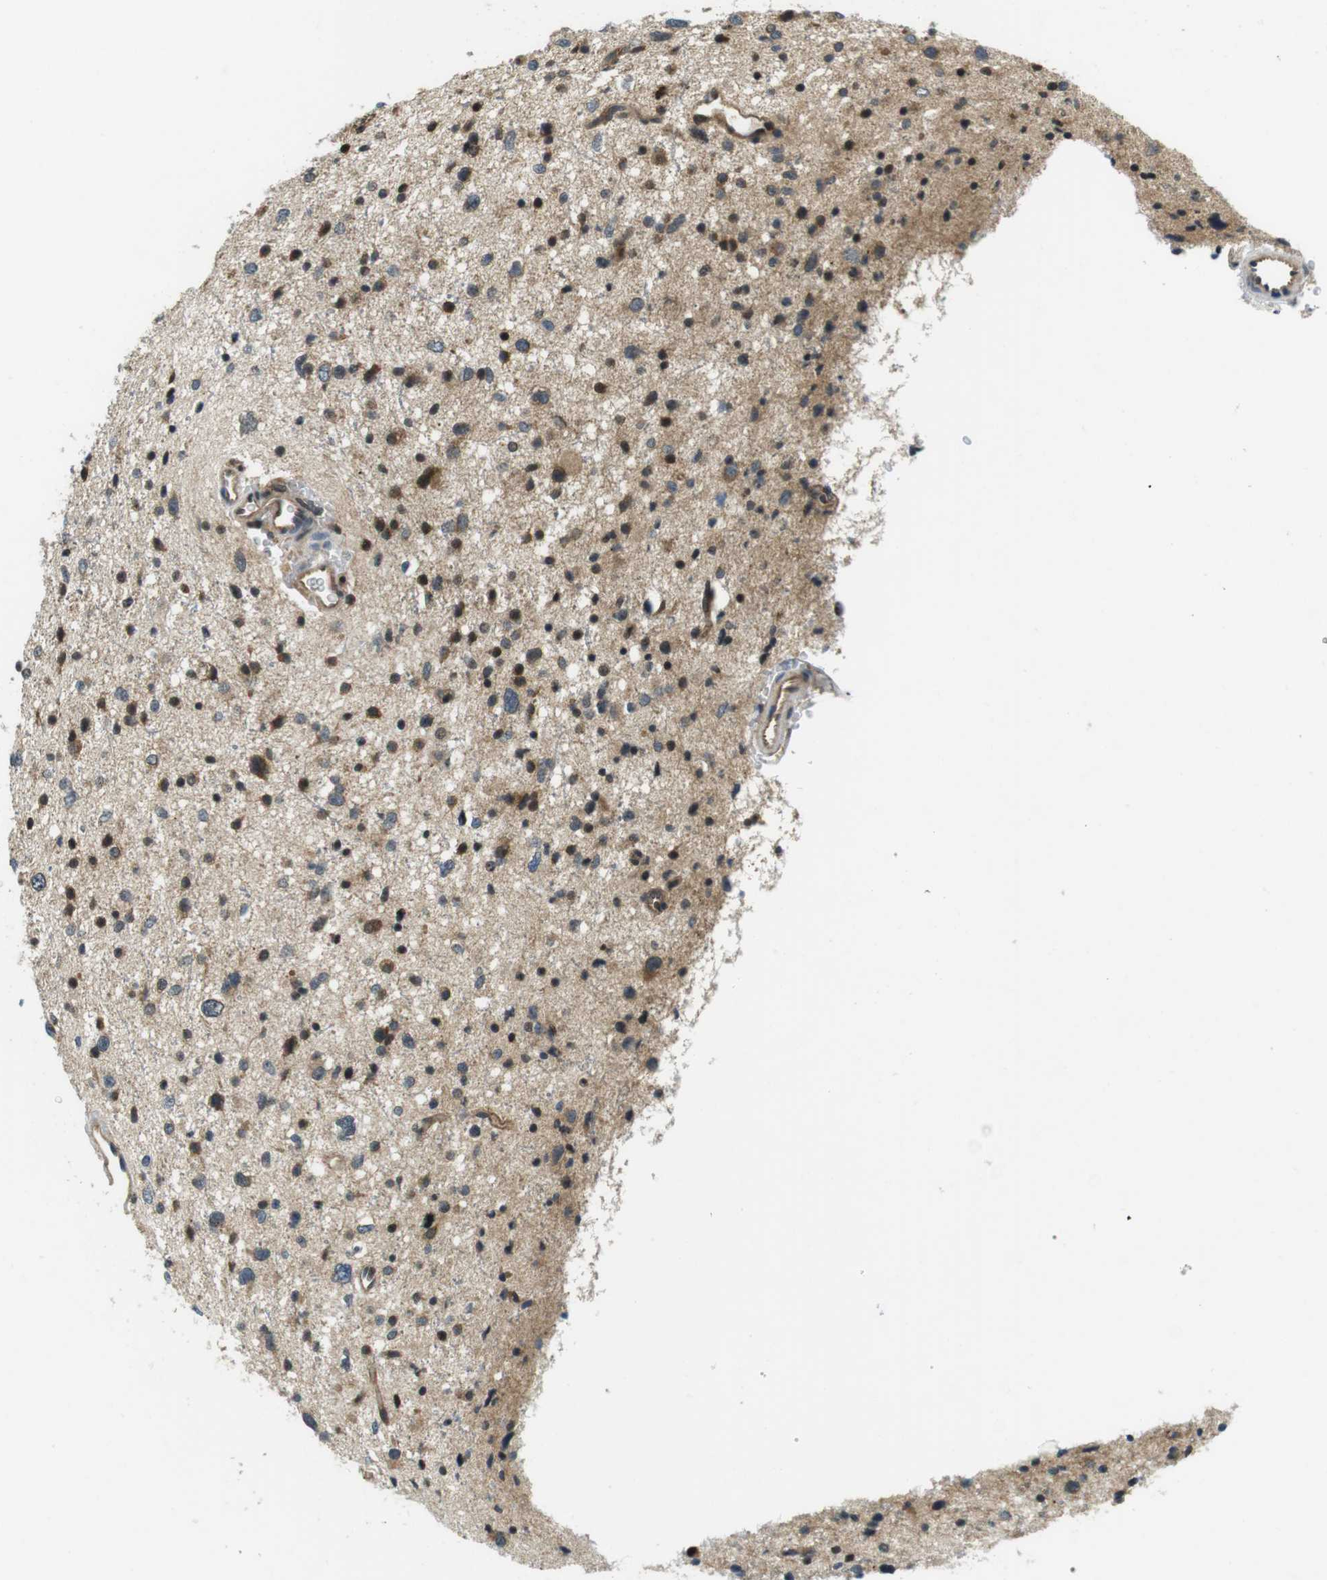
{"staining": {"intensity": "moderate", "quantity": ">75%", "location": "cytoplasmic/membranous,nuclear"}, "tissue": "glioma", "cell_type": "Tumor cells", "image_type": "cancer", "snomed": [{"axis": "morphology", "description": "Glioma, malignant, Low grade"}, {"axis": "topography", "description": "Brain"}], "caption": "Immunohistochemical staining of malignant glioma (low-grade) reveals moderate cytoplasmic/membranous and nuclear protein expression in about >75% of tumor cells.", "gene": "CSNK2B", "patient": {"sex": "female", "age": 37}}